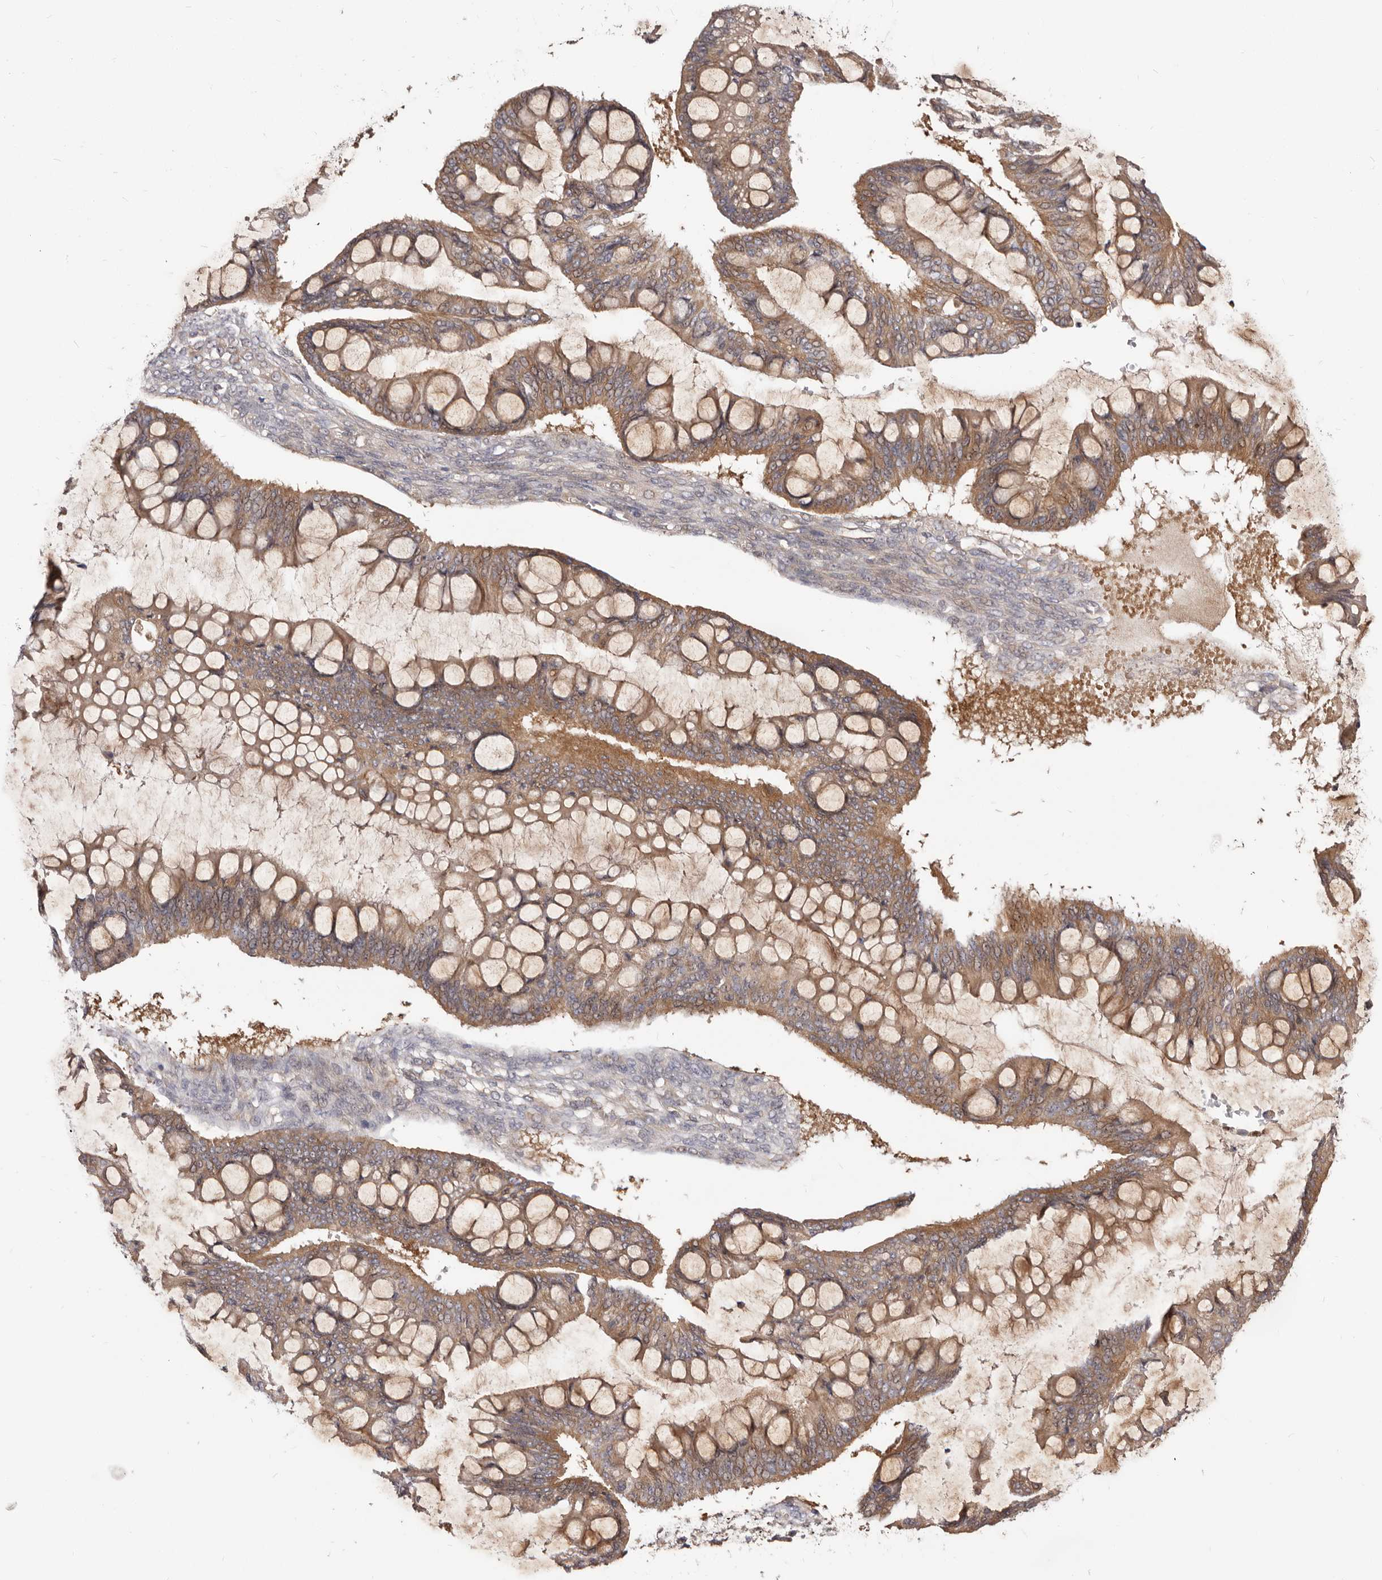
{"staining": {"intensity": "moderate", "quantity": ">75%", "location": "cytoplasmic/membranous"}, "tissue": "ovarian cancer", "cell_type": "Tumor cells", "image_type": "cancer", "snomed": [{"axis": "morphology", "description": "Cystadenocarcinoma, mucinous, NOS"}, {"axis": "topography", "description": "Ovary"}], "caption": "Ovarian mucinous cystadenocarcinoma stained for a protein displays moderate cytoplasmic/membranous positivity in tumor cells. (DAB (3,3'-diaminobenzidine) IHC, brown staining for protein, blue staining for nuclei).", "gene": "GPATCH4", "patient": {"sex": "female", "age": 73}}